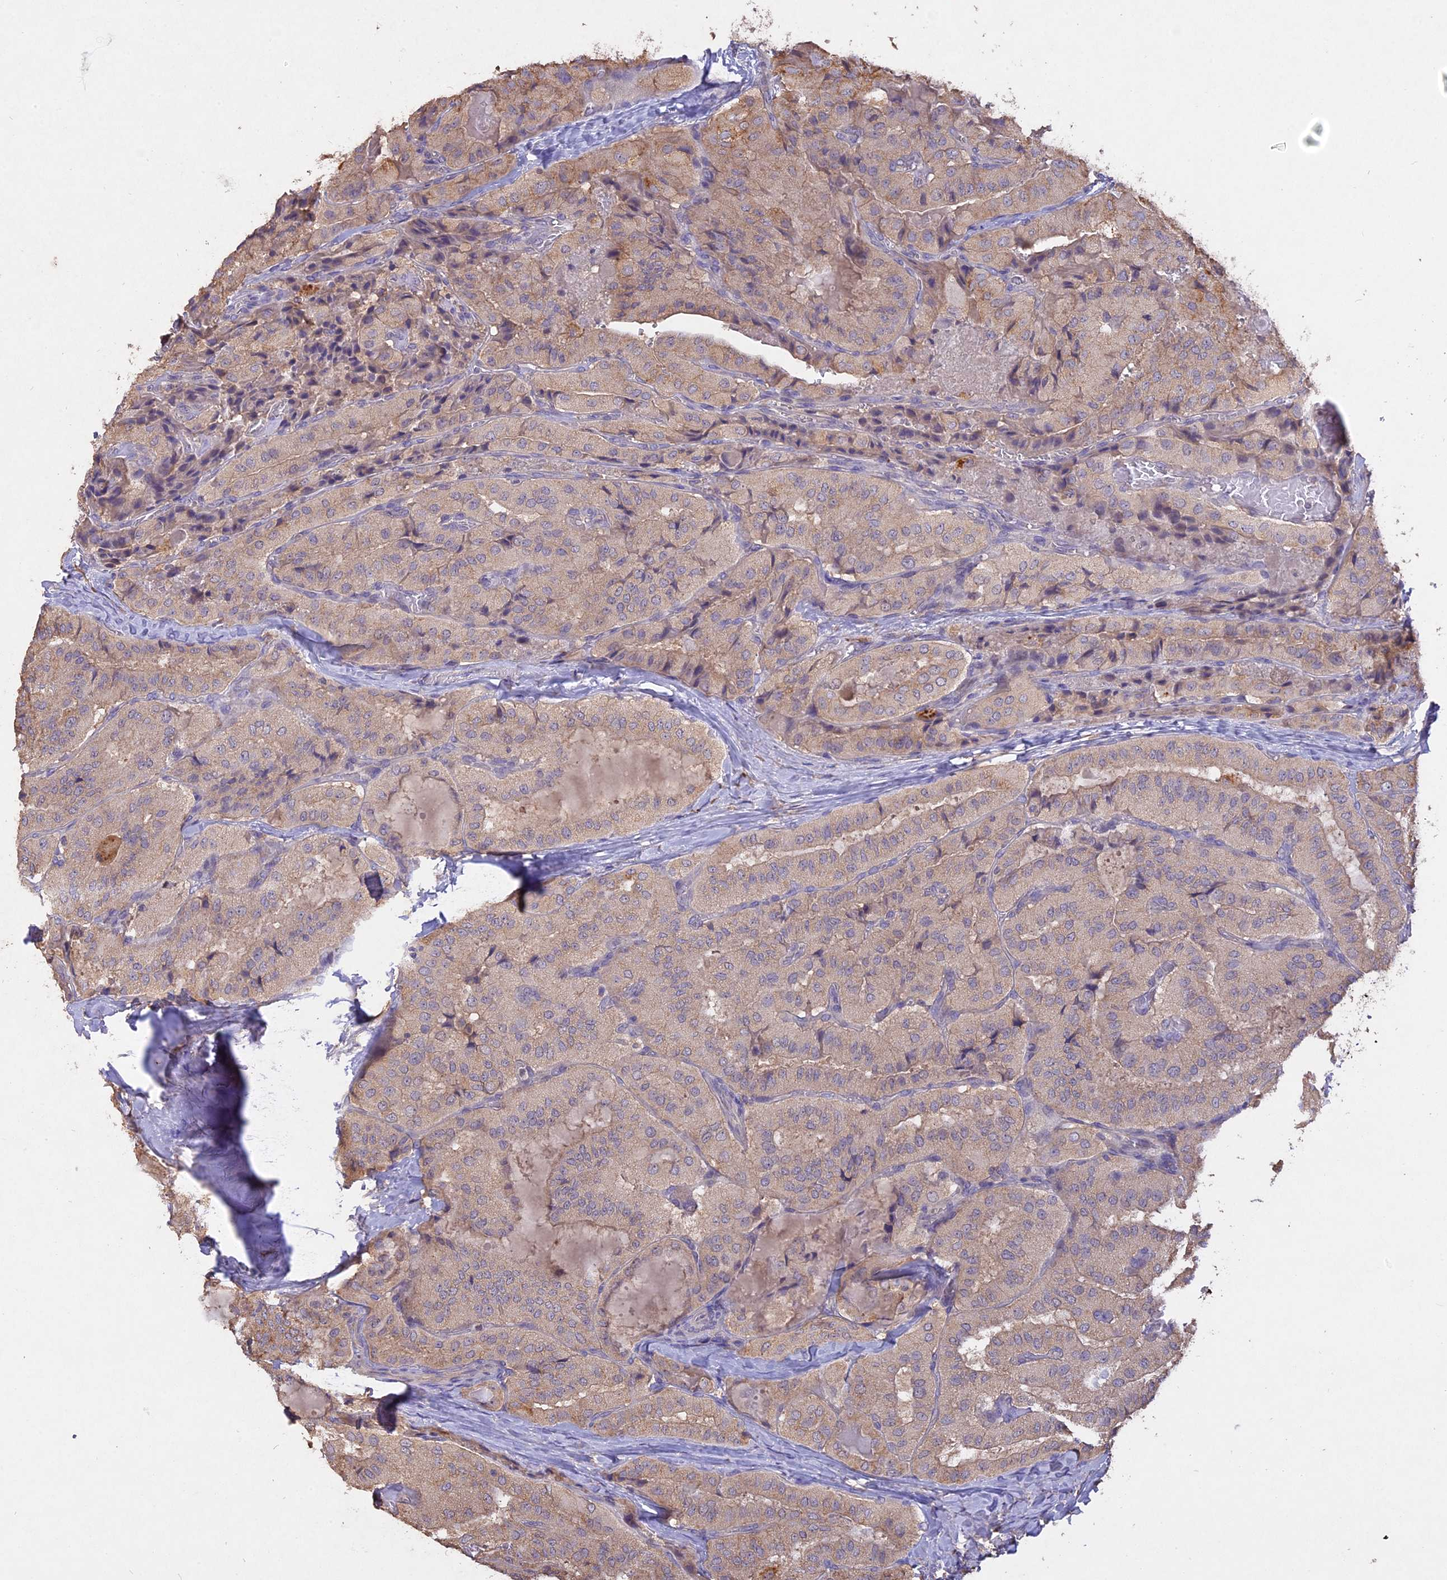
{"staining": {"intensity": "weak", "quantity": "<25%", "location": "cytoplasmic/membranous"}, "tissue": "thyroid cancer", "cell_type": "Tumor cells", "image_type": "cancer", "snomed": [{"axis": "morphology", "description": "Normal tissue, NOS"}, {"axis": "morphology", "description": "Papillary adenocarcinoma, NOS"}, {"axis": "topography", "description": "Thyroid gland"}], "caption": "There is no significant staining in tumor cells of thyroid cancer (papillary adenocarcinoma).", "gene": "SLC26A4", "patient": {"sex": "female", "age": 59}}